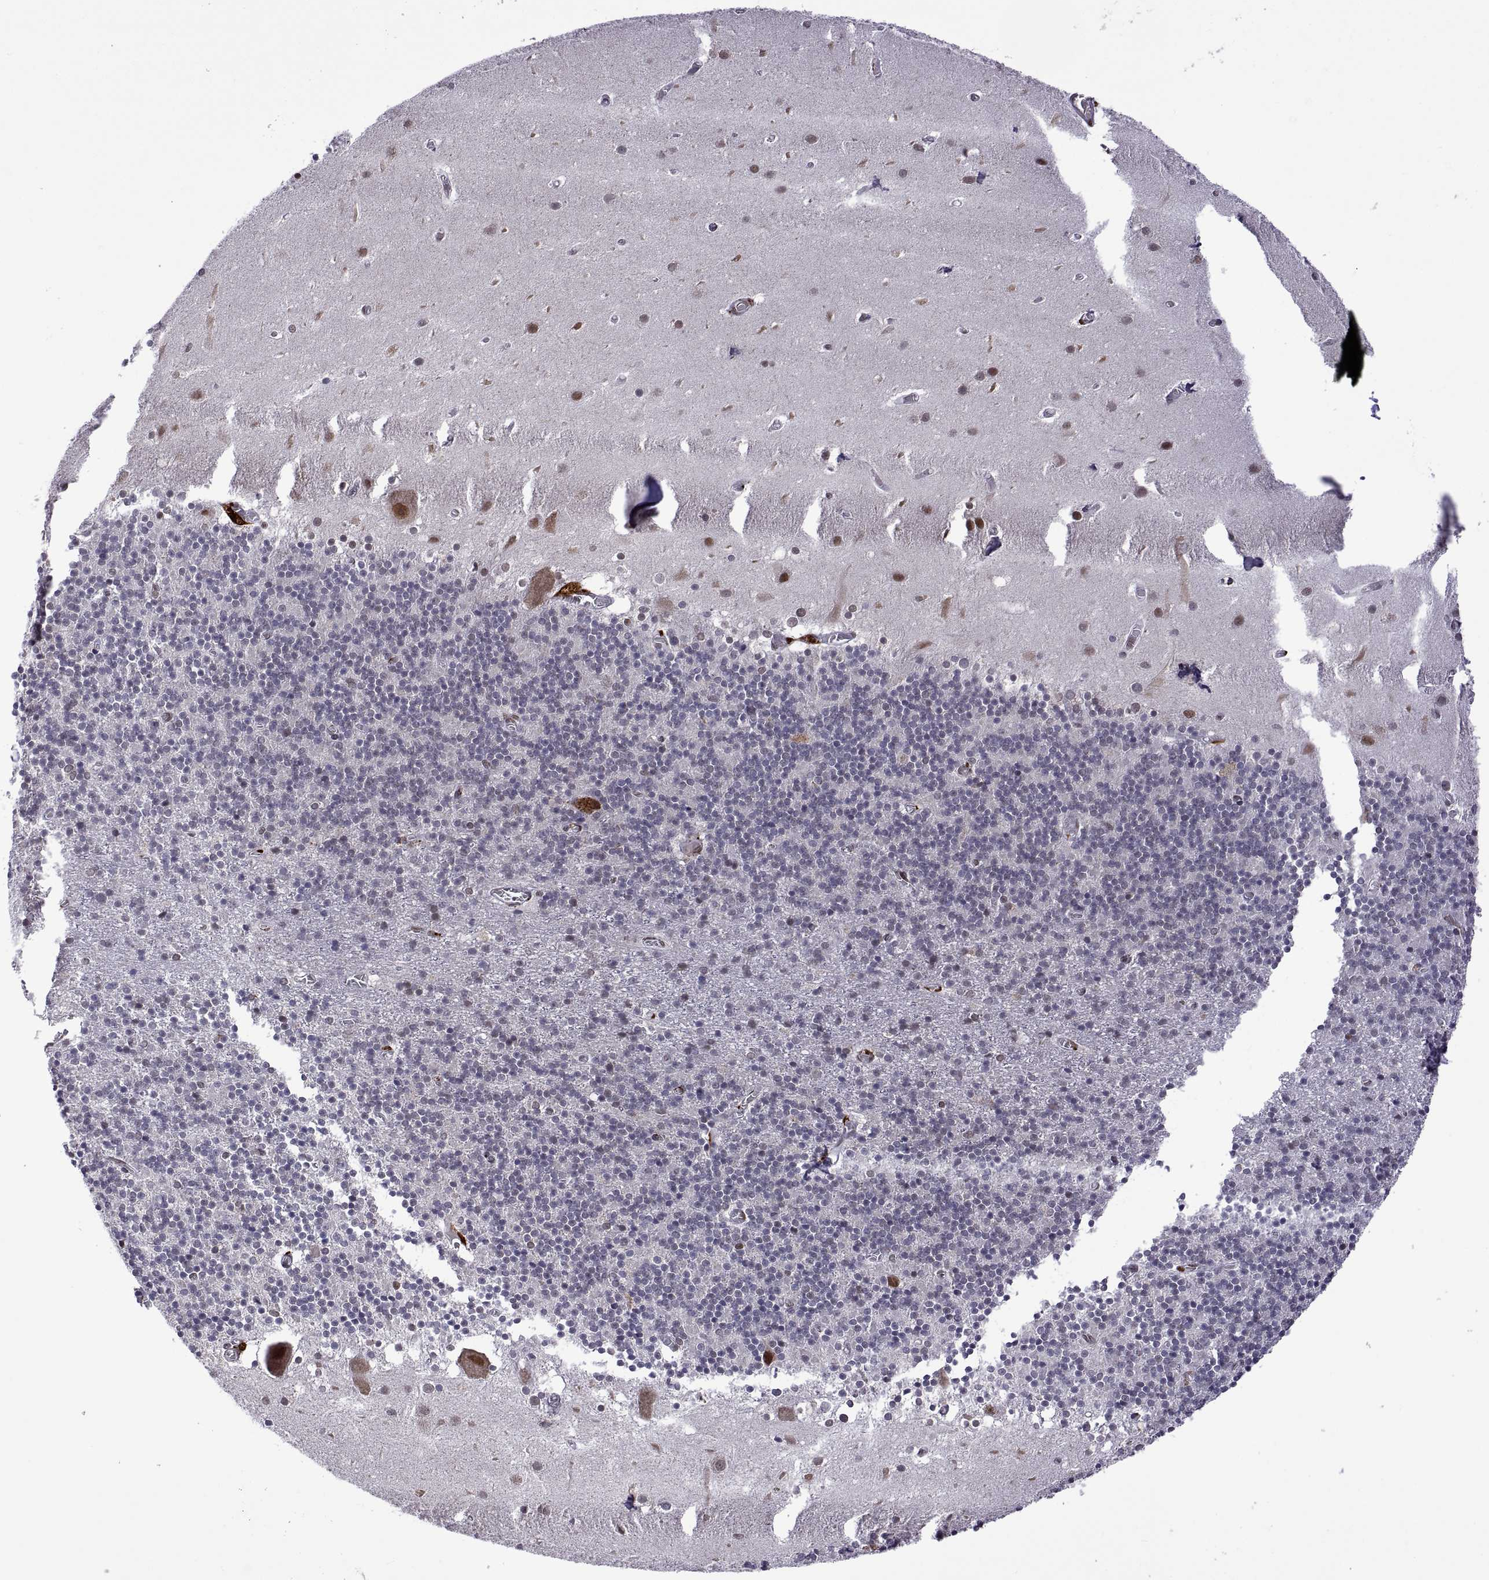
{"staining": {"intensity": "negative", "quantity": "none", "location": "none"}, "tissue": "cerebellum", "cell_type": "Cells in granular layer", "image_type": "normal", "snomed": [{"axis": "morphology", "description": "Normal tissue, NOS"}, {"axis": "topography", "description": "Cerebellum"}], "caption": "This is an immunohistochemistry (IHC) micrograph of unremarkable human cerebellum. There is no expression in cells in granular layer.", "gene": "NR4A1", "patient": {"sex": "male", "age": 70}}